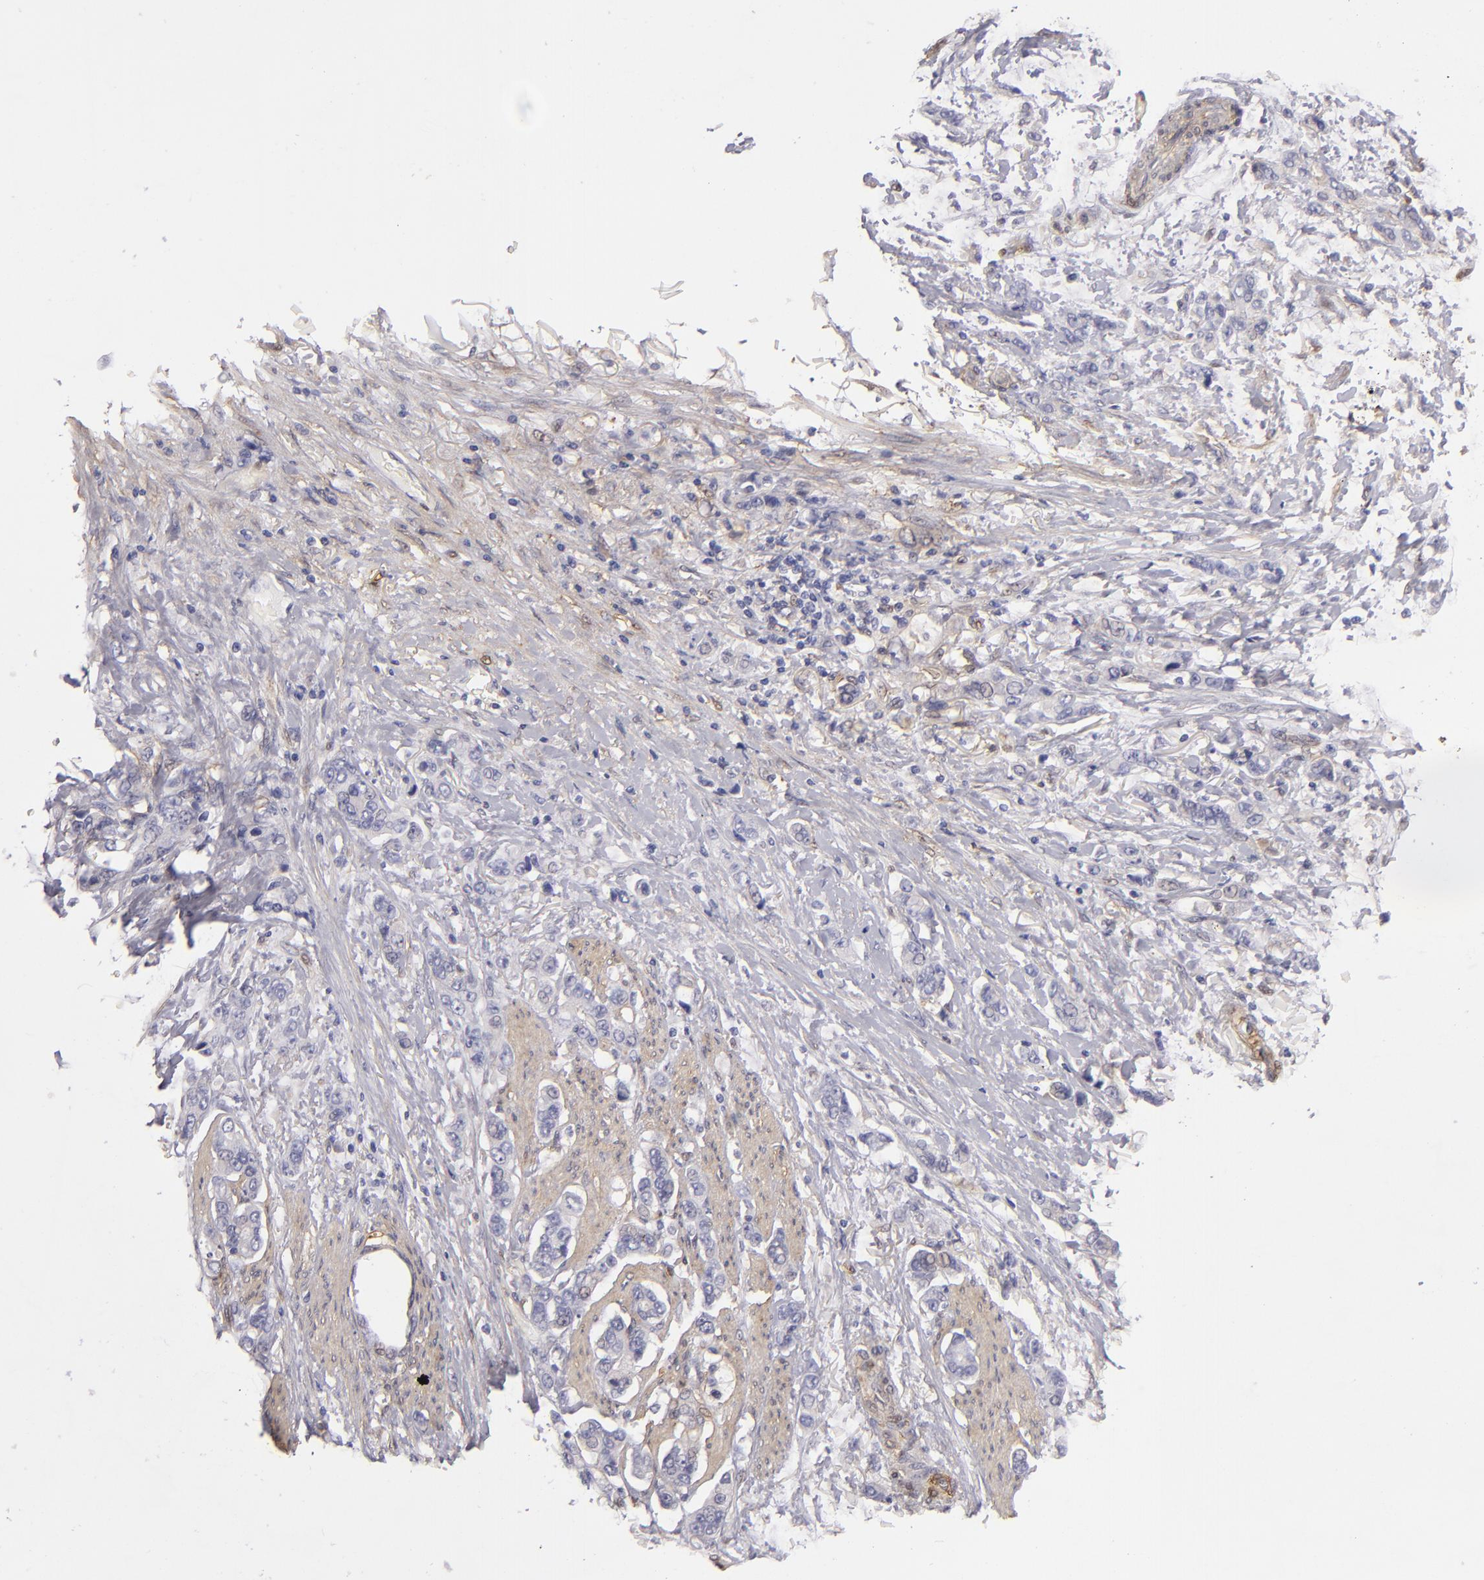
{"staining": {"intensity": "weak", "quantity": "<25%", "location": "nuclear"}, "tissue": "stomach cancer", "cell_type": "Tumor cells", "image_type": "cancer", "snomed": [{"axis": "morphology", "description": "Adenocarcinoma, NOS"}, {"axis": "topography", "description": "Stomach"}], "caption": "Immunohistochemical staining of human adenocarcinoma (stomach) shows no significant staining in tumor cells.", "gene": "VCL", "patient": {"sex": "male", "age": 78}}